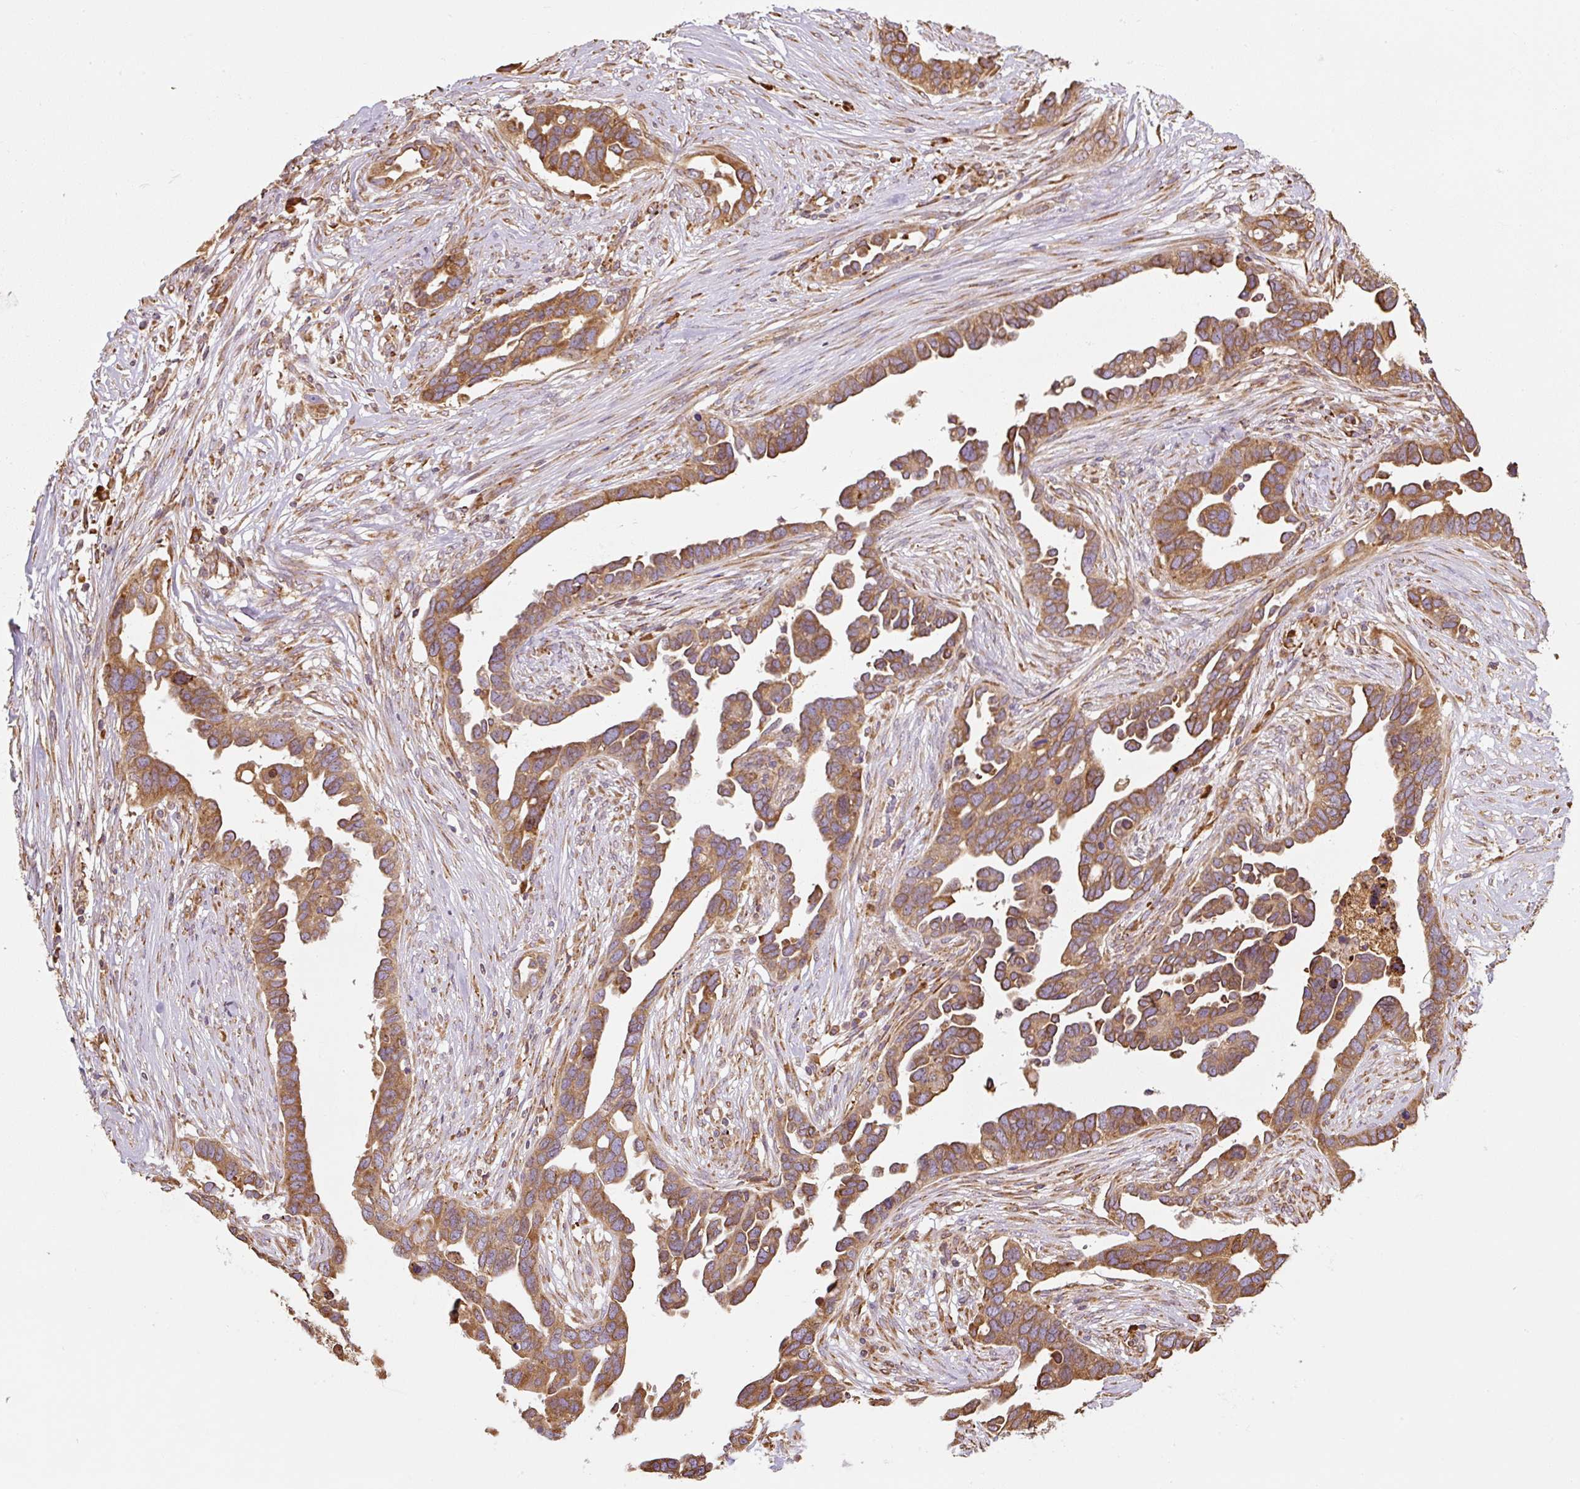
{"staining": {"intensity": "moderate", "quantity": ">75%", "location": "cytoplasmic/membranous"}, "tissue": "ovarian cancer", "cell_type": "Tumor cells", "image_type": "cancer", "snomed": [{"axis": "morphology", "description": "Cystadenocarcinoma, serous, NOS"}, {"axis": "topography", "description": "Ovary"}], "caption": "Moderate cytoplasmic/membranous expression for a protein is present in about >75% of tumor cells of ovarian serous cystadenocarcinoma using IHC.", "gene": "PRKCSH", "patient": {"sex": "female", "age": 54}}